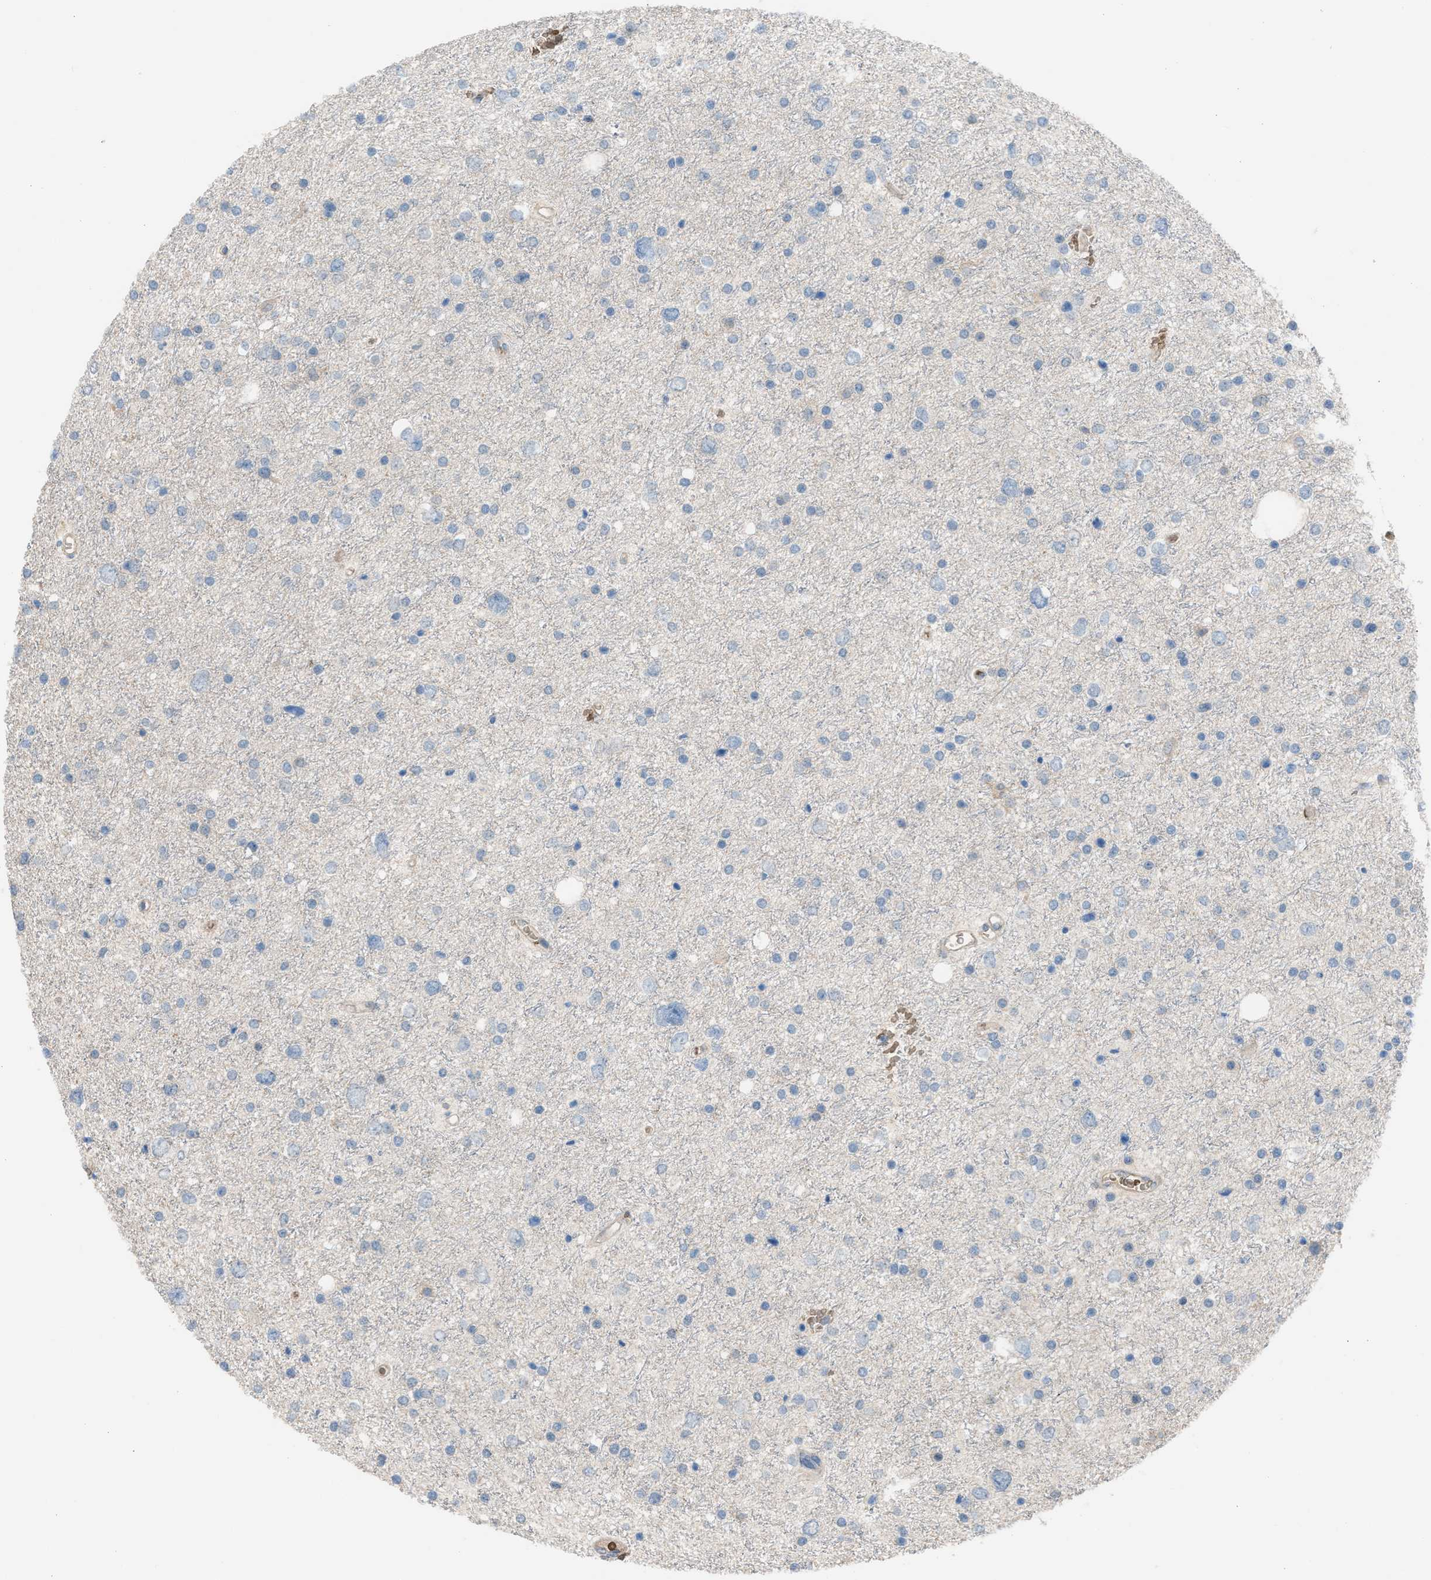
{"staining": {"intensity": "negative", "quantity": "none", "location": "none"}, "tissue": "glioma", "cell_type": "Tumor cells", "image_type": "cancer", "snomed": [{"axis": "morphology", "description": "Glioma, malignant, Low grade"}, {"axis": "topography", "description": "Brain"}], "caption": "This is a photomicrograph of immunohistochemistry (IHC) staining of malignant low-grade glioma, which shows no expression in tumor cells.", "gene": "CFAP77", "patient": {"sex": "female", "age": 37}}